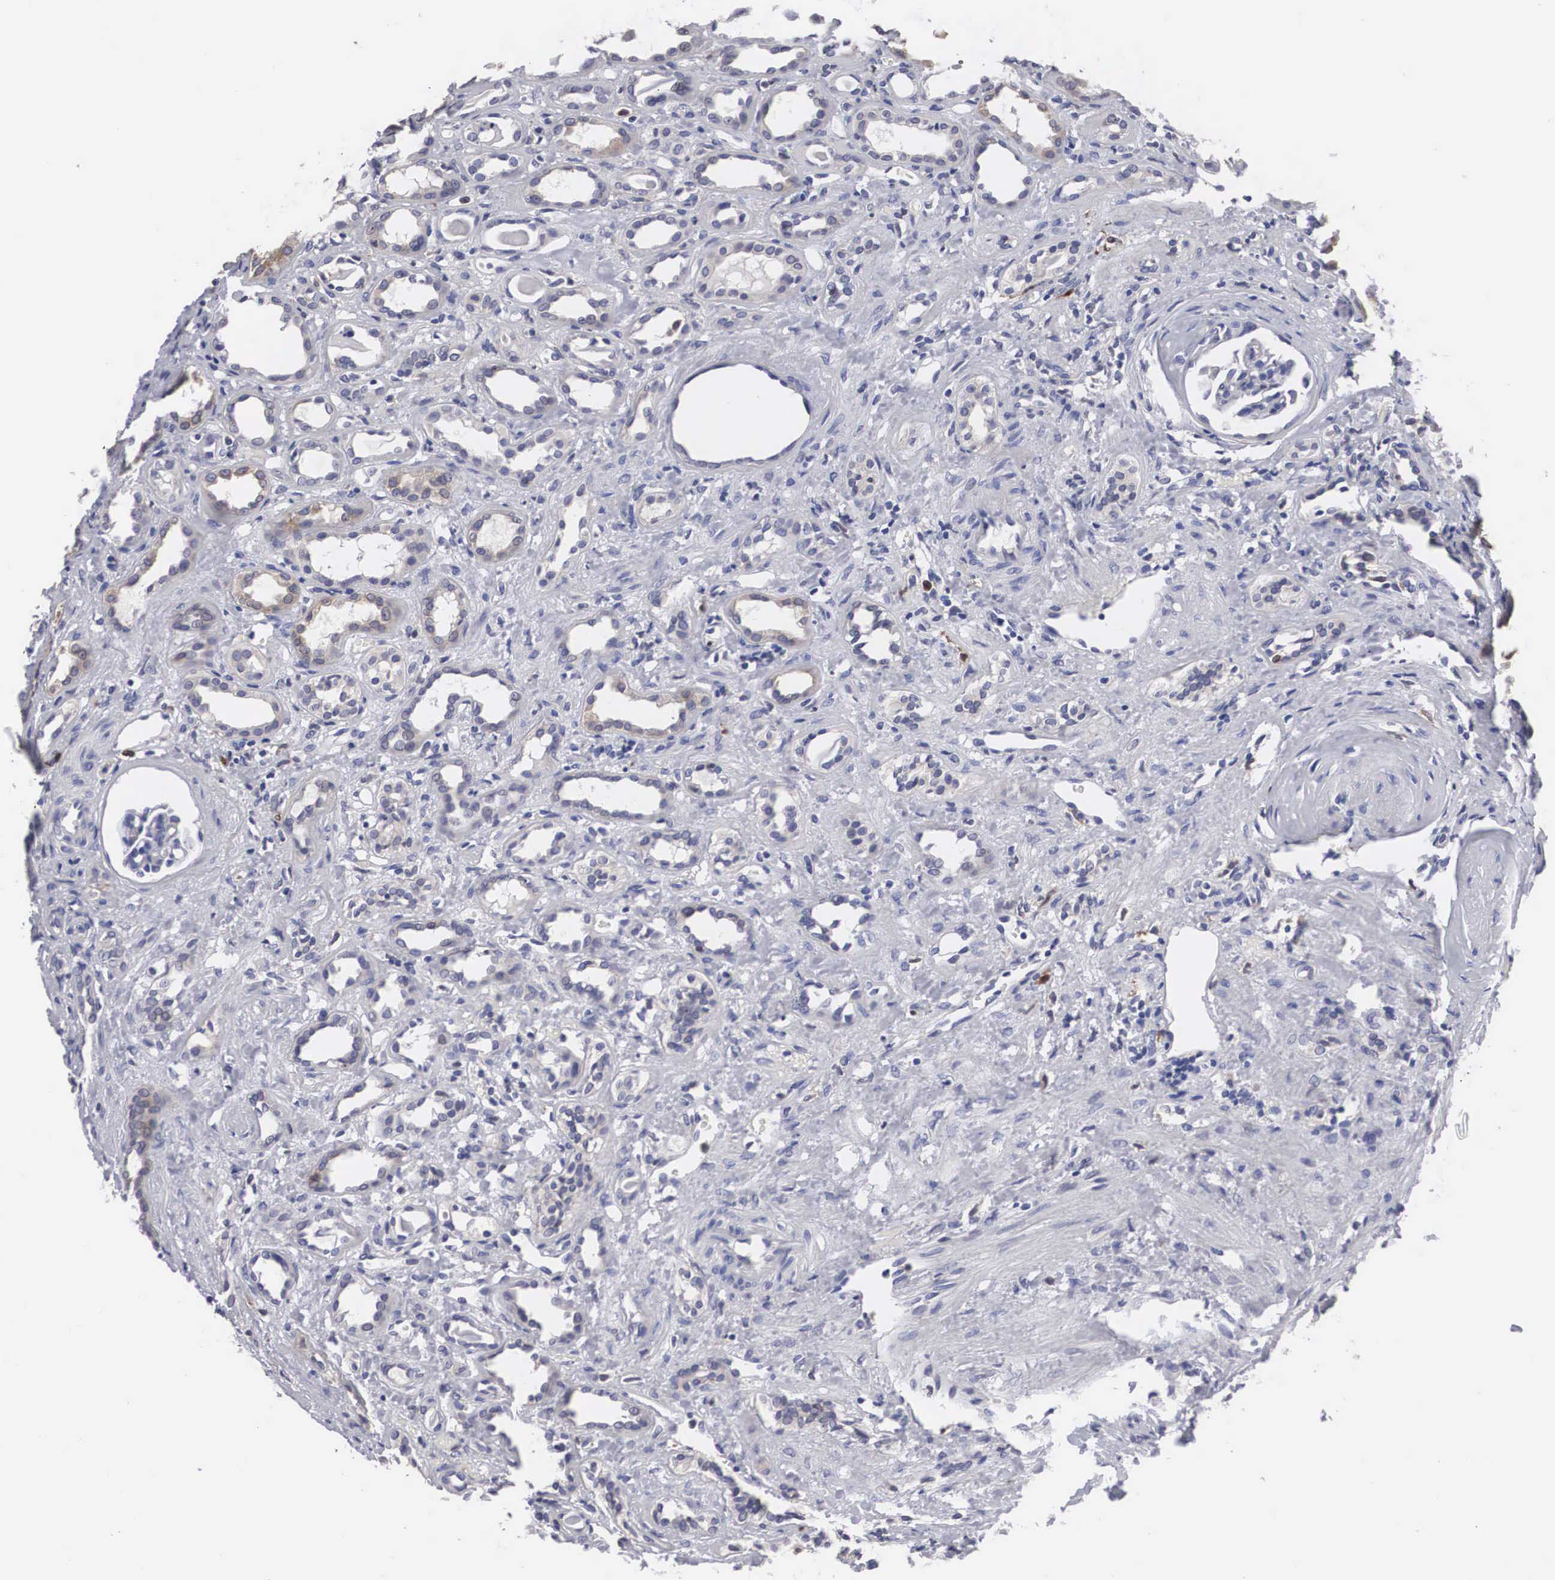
{"staining": {"intensity": "negative", "quantity": "none", "location": "none"}, "tissue": "kidney", "cell_type": "Cells in glomeruli", "image_type": "normal", "snomed": [{"axis": "morphology", "description": "Normal tissue, NOS"}, {"axis": "topography", "description": "Kidney"}], "caption": "This micrograph is of normal kidney stained with IHC to label a protein in brown with the nuclei are counter-stained blue. There is no expression in cells in glomeruli. (DAB (3,3'-diaminobenzidine) IHC visualized using brightfield microscopy, high magnification).", "gene": "HMOX1", "patient": {"sex": "male", "age": 36}}